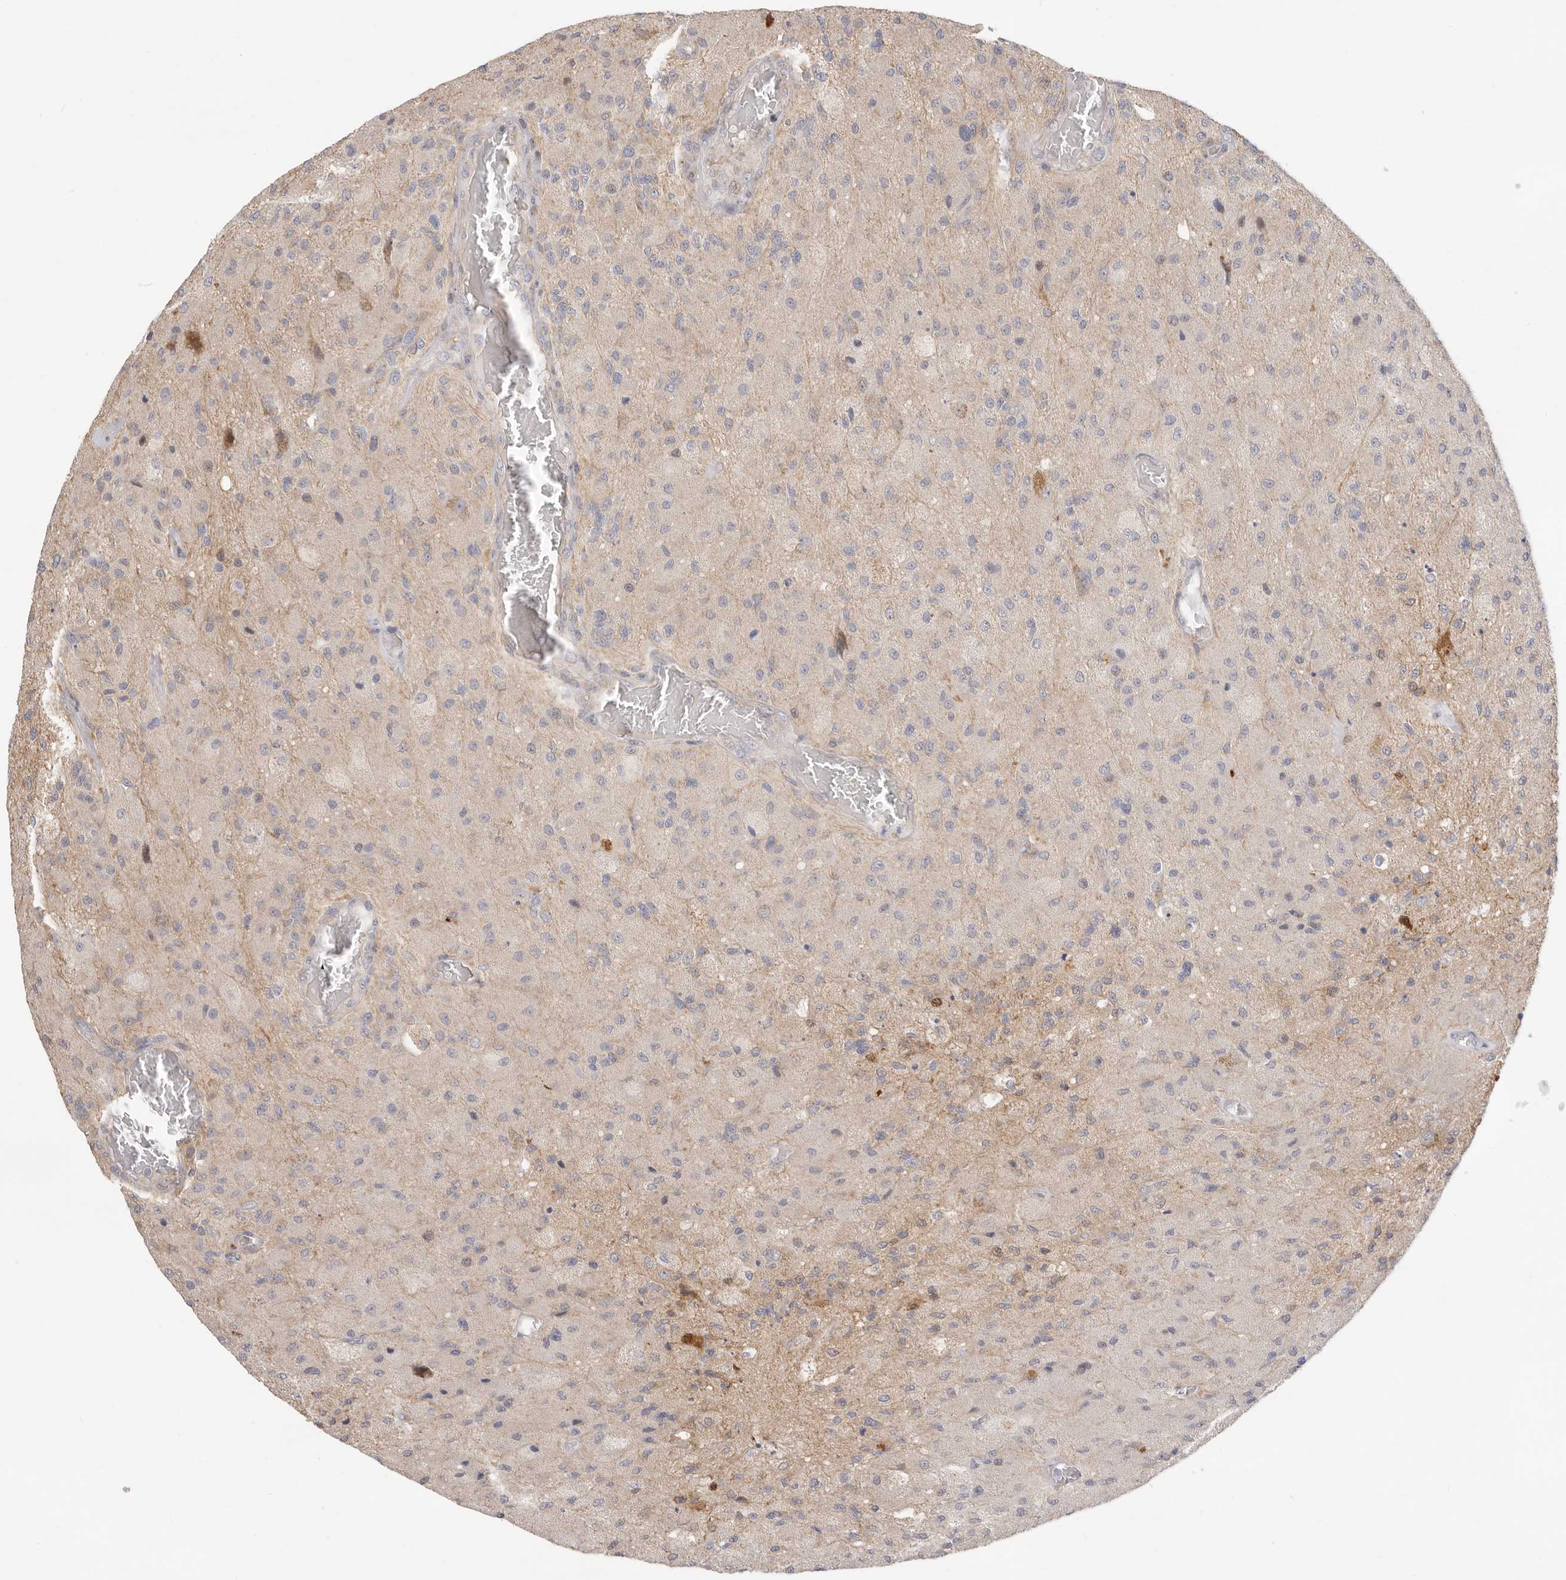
{"staining": {"intensity": "negative", "quantity": "none", "location": "none"}, "tissue": "glioma", "cell_type": "Tumor cells", "image_type": "cancer", "snomed": [{"axis": "morphology", "description": "Normal tissue, NOS"}, {"axis": "morphology", "description": "Glioma, malignant, High grade"}, {"axis": "topography", "description": "Cerebral cortex"}], "caption": "Tumor cells are negative for protein expression in human glioma.", "gene": "USH1C", "patient": {"sex": "male", "age": 77}}